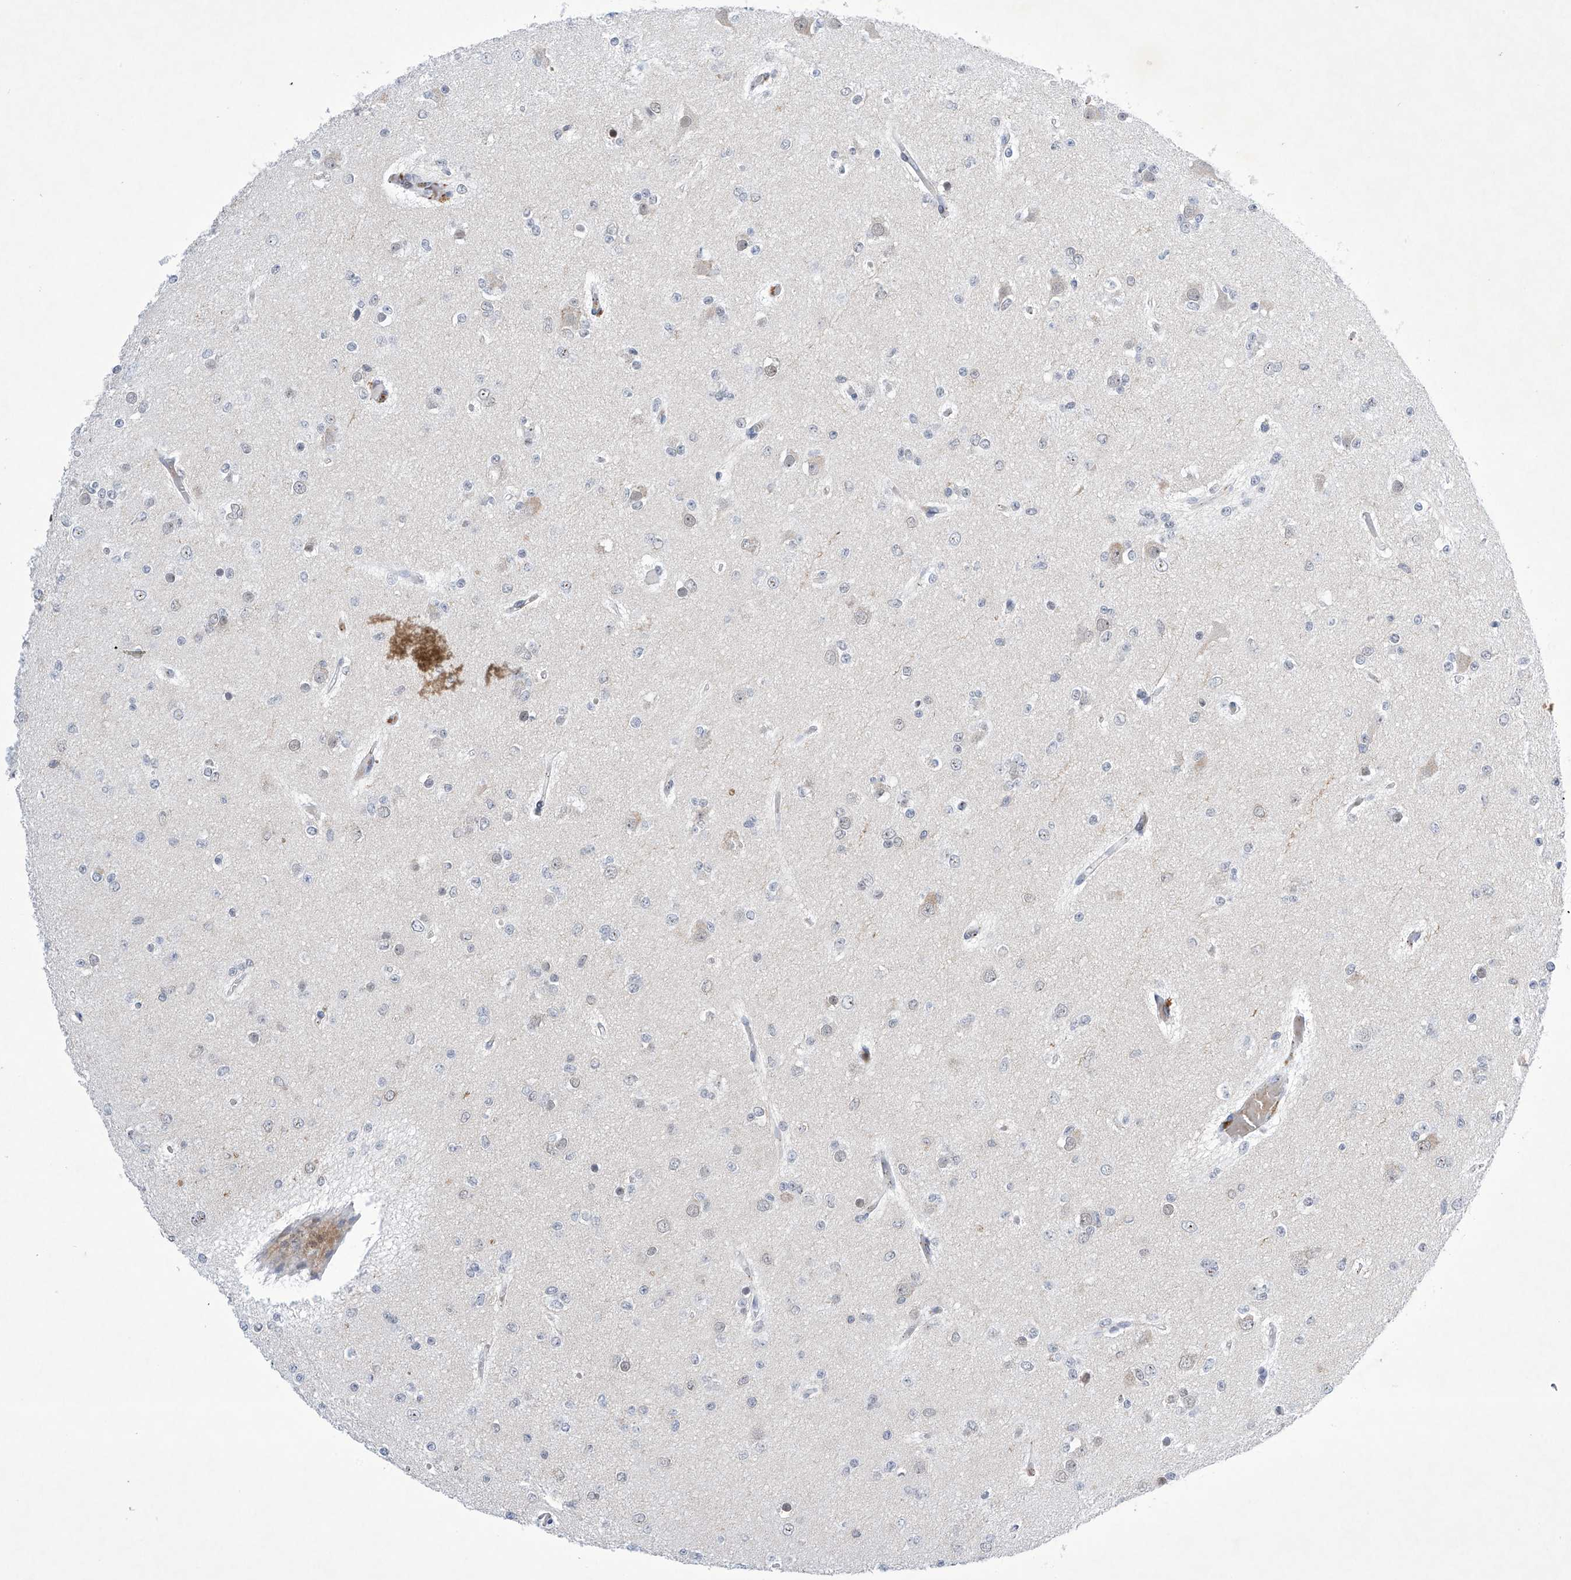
{"staining": {"intensity": "negative", "quantity": "none", "location": "none"}, "tissue": "glioma", "cell_type": "Tumor cells", "image_type": "cancer", "snomed": [{"axis": "morphology", "description": "Glioma, malignant, Low grade"}, {"axis": "topography", "description": "Brain"}], "caption": "DAB immunohistochemical staining of low-grade glioma (malignant) reveals no significant positivity in tumor cells.", "gene": "MSL3", "patient": {"sex": "female", "age": 22}}